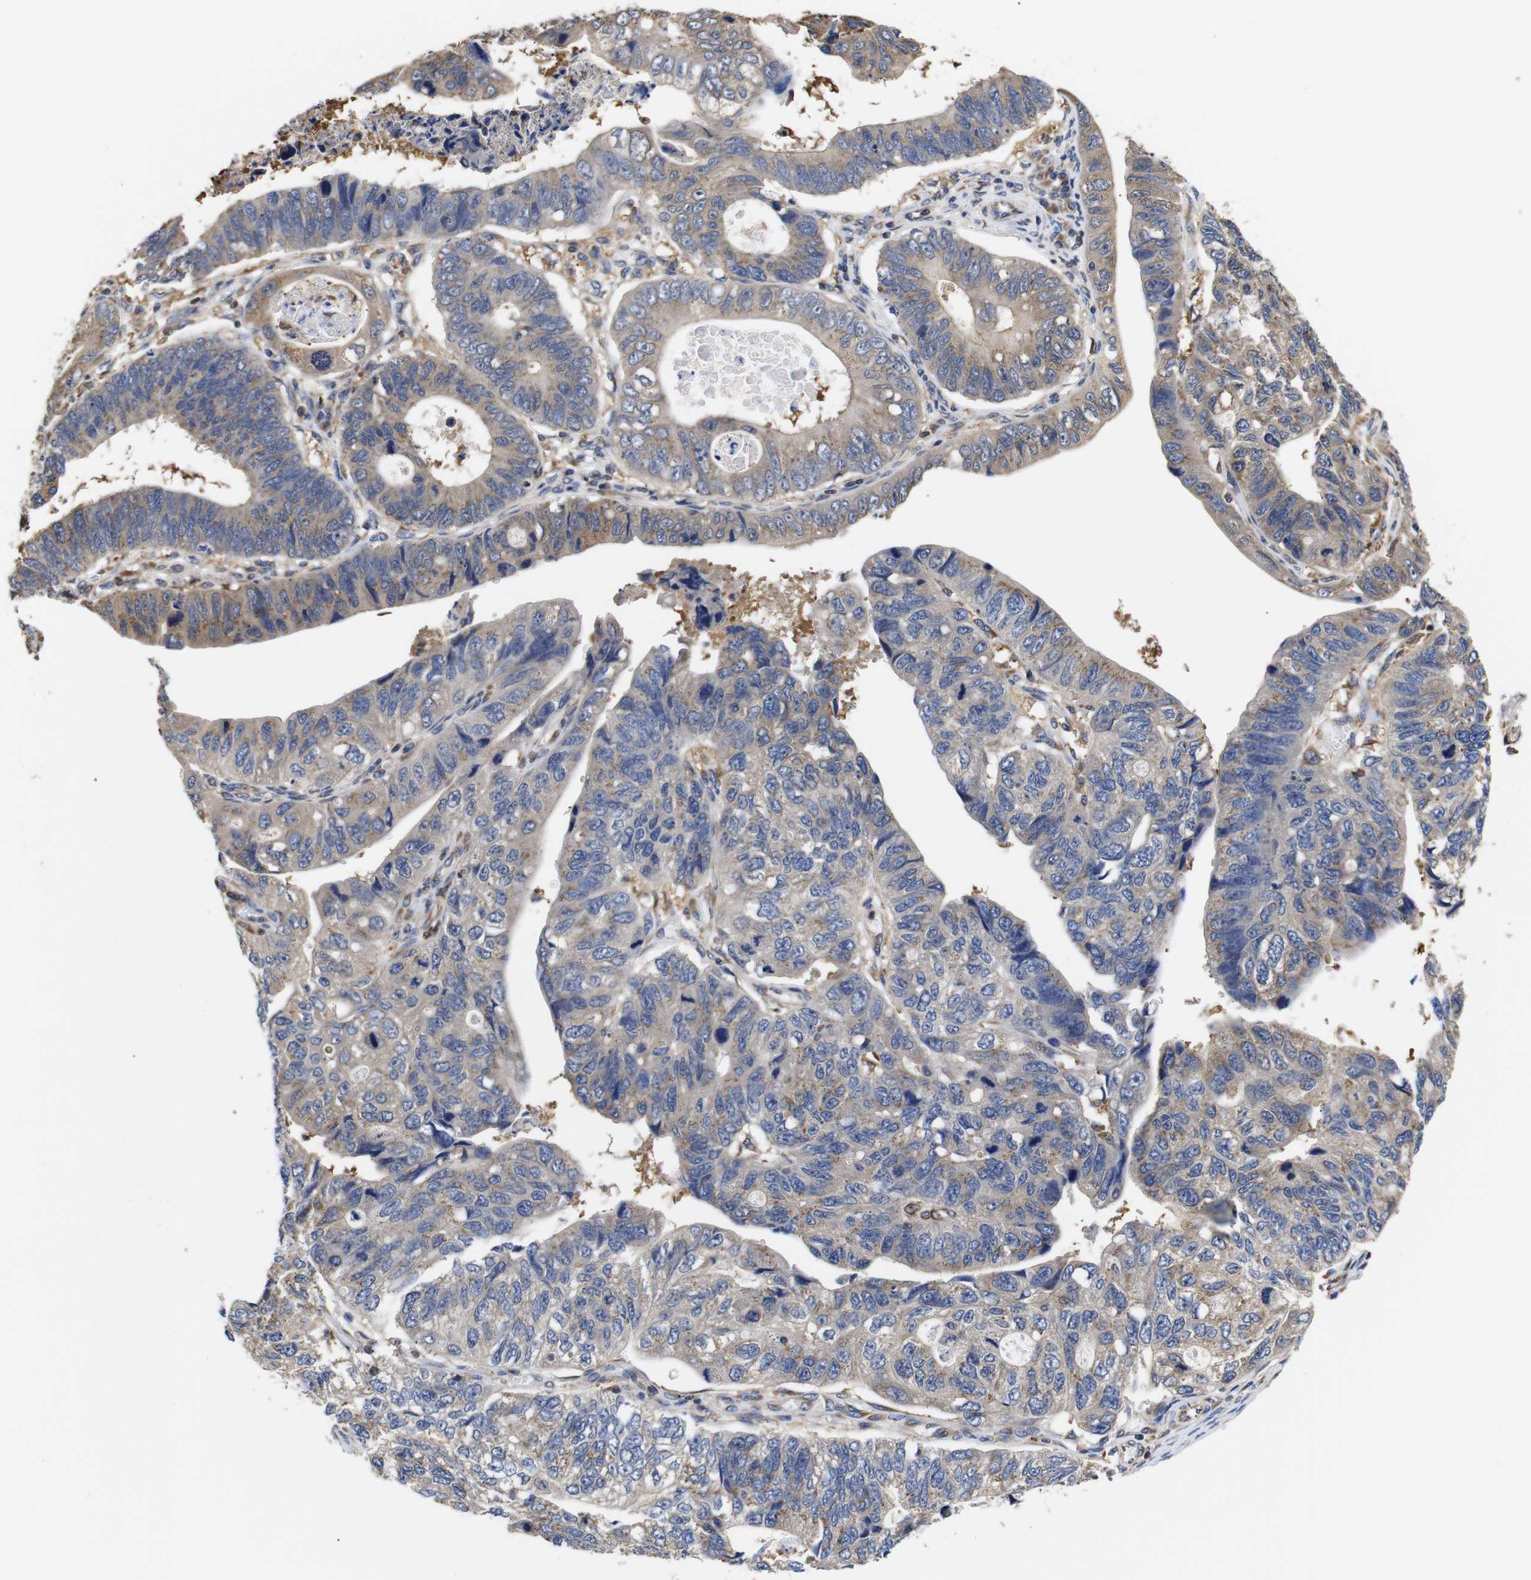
{"staining": {"intensity": "weak", "quantity": ">75%", "location": "cytoplasmic/membranous"}, "tissue": "stomach cancer", "cell_type": "Tumor cells", "image_type": "cancer", "snomed": [{"axis": "morphology", "description": "Adenocarcinoma, NOS"}, {"axis": "topography", "description": "Stomach"}], "caption": "This is an image of IHC staining of stomach cancer (adenocarcinoma), which shows weak expression in the cytoplasmic/membranous of tumor cells.", "gene": "LRRCC1", "patient": {"sex": "male", "age": 59}}